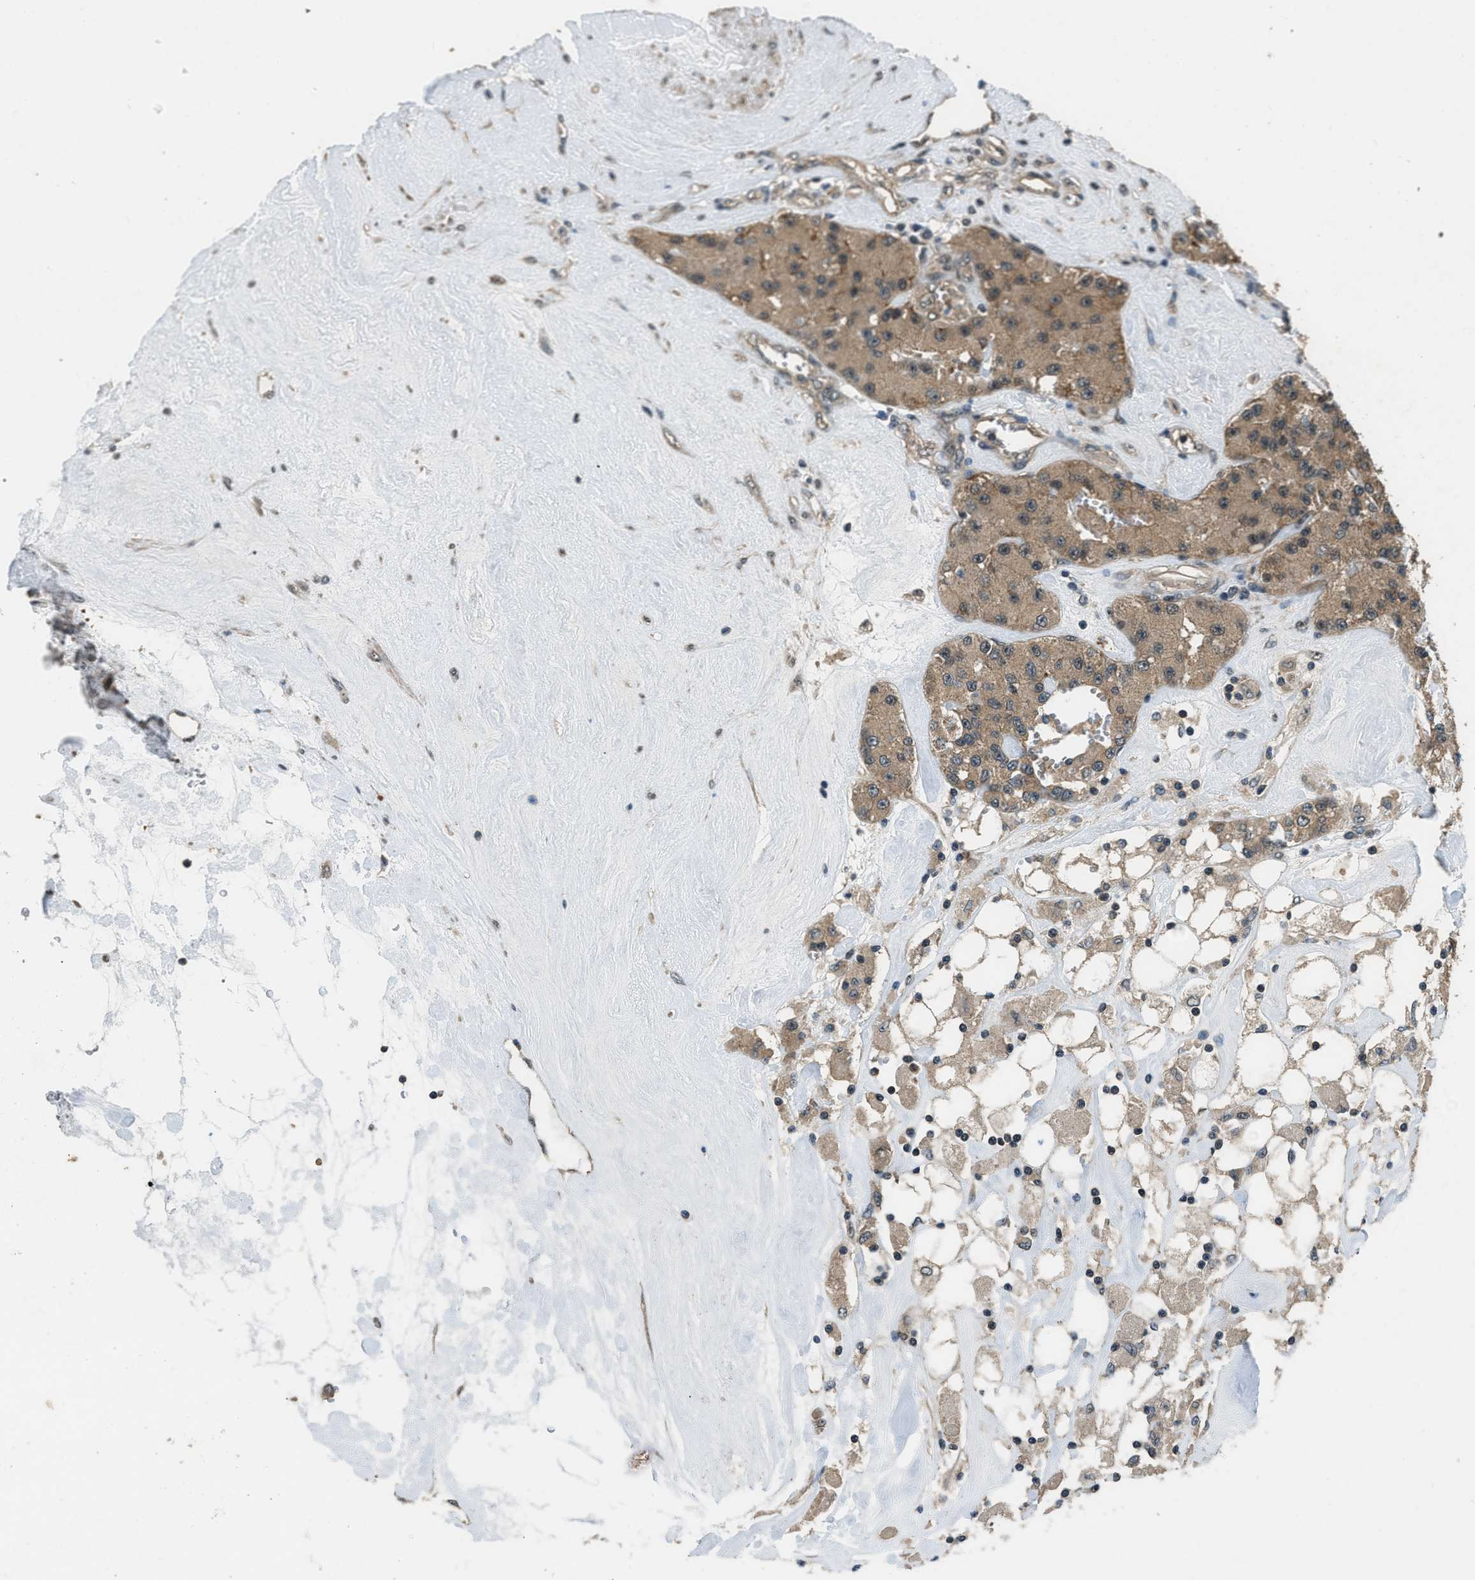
{"staining": {"intensity": "moderate", "quantity": ">75%", "location": "cytoplasmic/membranous"}, "tissue": "carcinoid", "cell_type": "Tumor cells", "image_type": "cancer", "snomed": [{"axis": "morphology", "description": "Carcinoid, malignant, NOS"}, {"axis": "topography", "description": "Pancreas"}], "caption": "Immunohistochemistry image of neoplastic tissue: malignant carcinoid stained using immunohistochemistry (IHC) reveals medium levels of moderate protein expression localized specifically in the cytoplasmic/membranous of tumor cells, appearing as a cytoplasmic/membranous brown color.", "gene": "NUDCD3", "patient": {"sex": "male", "age": 41}}